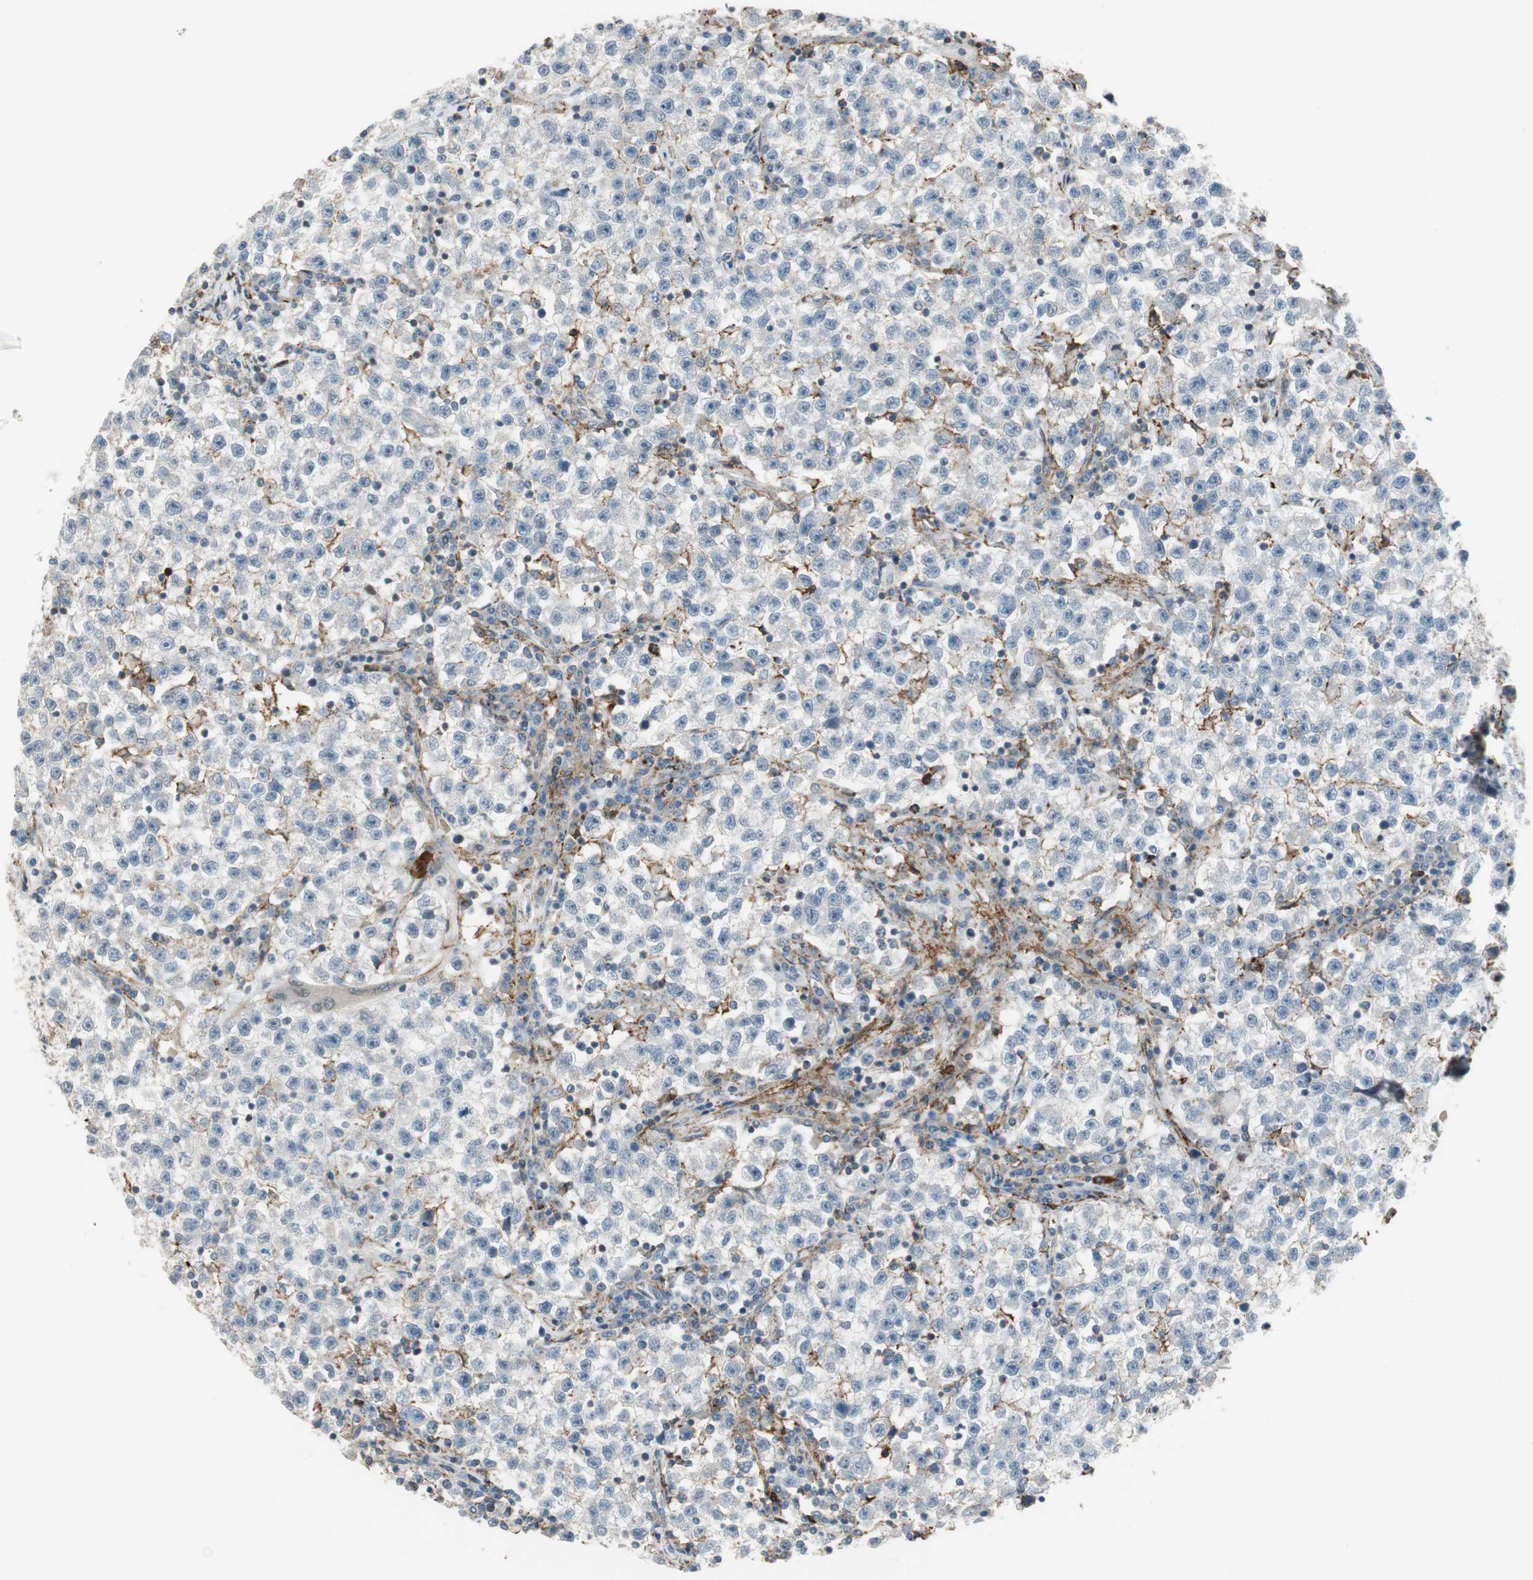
{"staining": {"intensity": "negative", "quantity": "none", "location": "none"}, "tissue": "testis cancer", "cell_type": "Tumor cells", "image_type": "cancer", "snomed": [{"axis": "morphology", "description": "Seminoma, NOS"}, {"axis": "topography", "description": "Testis"}], "caption": "IHC micrograph of neoplastic tissue: human testis cancer stained with DAB demonstrates no significant protein staining in tumor cells. (DAB (3,3'-diaminobenzidine) immunohistochemistry, high magnification).", "gene": "GRHL1", "patient": {"sex": "male", "age": 22}}